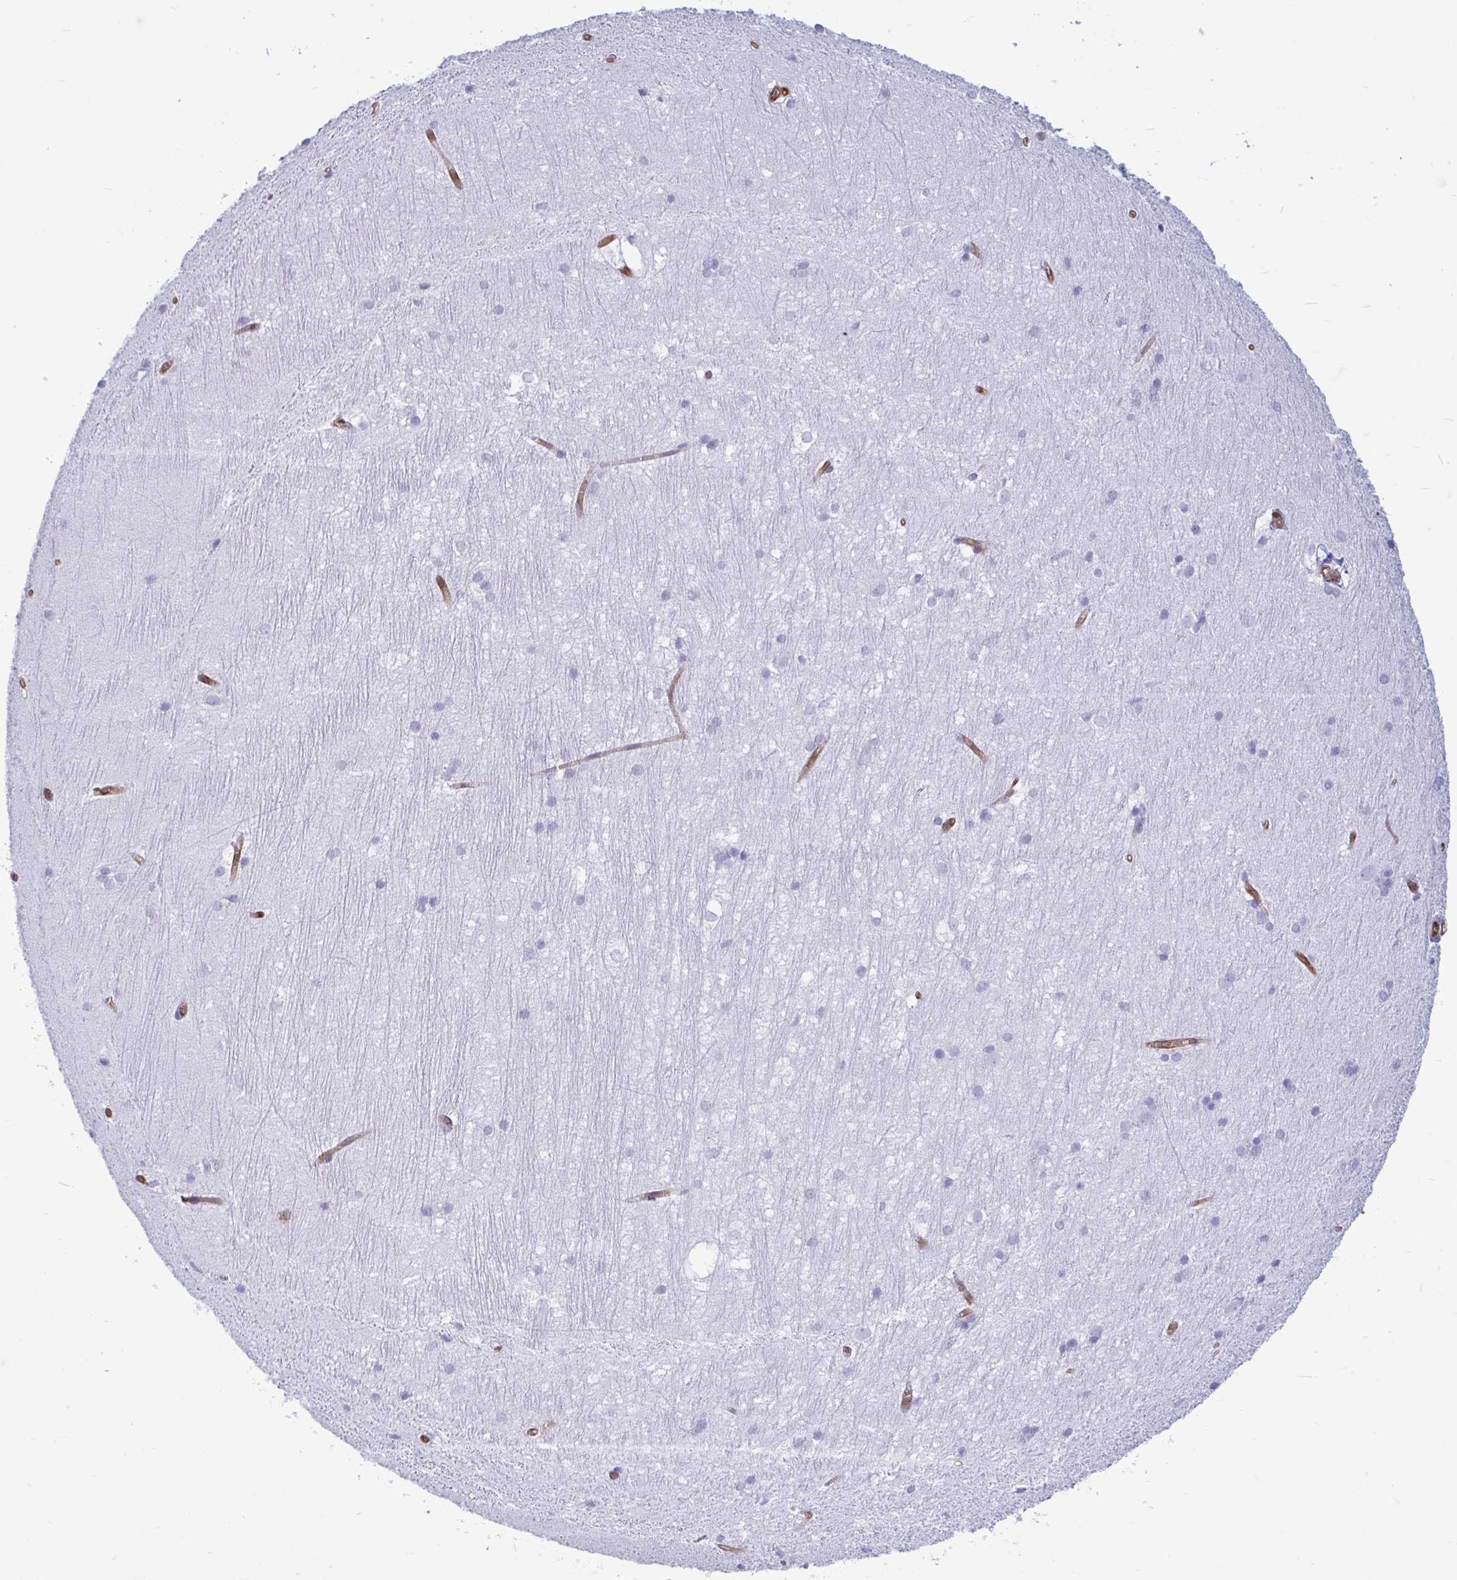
{"staining": {"intensity": "negative", "quantity": "none", "location": "none"}, "tissue": "hippocampus", "cell_type": "Glial cells", "image_type": "normal", "snomed": [{"axis": "morphology", "description": "Normal tissue, NOS"}, {"axis": "topography", "description": "Cerebral cortex"}, {"axis": "topography", "description": "Hippocampus"}], "caption": "IHC photomicrograph of unremarkable hippocampus: human hippocampus stained with DAB reveals no significant protein staining in glial cells.", "gene": "LIMS2", "patient": {"sex": "female", "age": 19}}